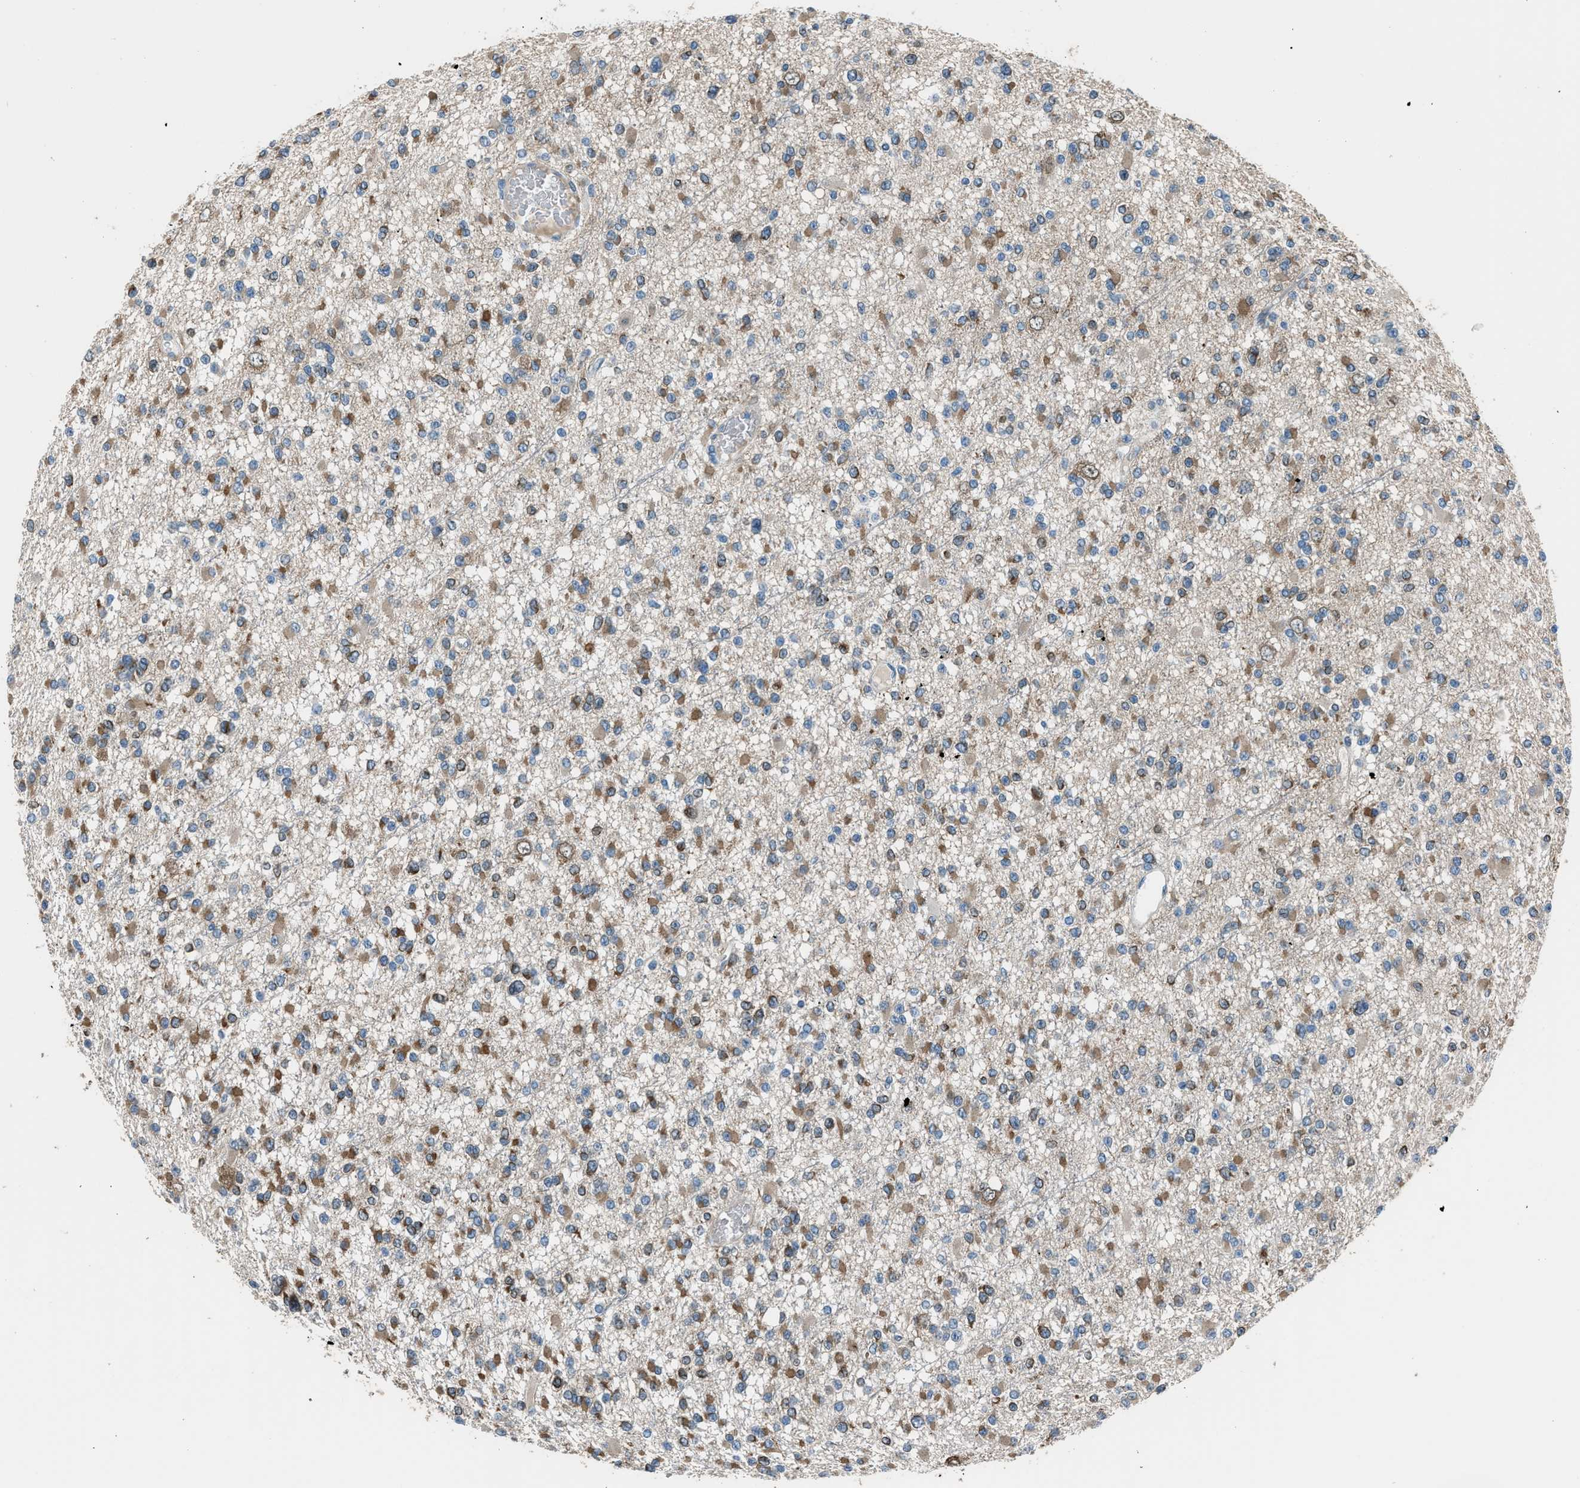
{"staining": {"intensity": "moderate", "quantity": "25%-75%", "location": "cytoplasmic/membranous"}, "tissue": "glioma", "cell_type": "Tumor cells", "image_type": "cancer", "snomed": [{"axis": "morphology", "description": "Glioma, malignant, Low grade"}, {"axis": "topography", "description": "Brain"}], "caption": "Human malignant glioma (low-grade) stained for a protein (brown) demonstrates moderate cytoplasmic/membranous positive expression in approximately 25%-75% of tumor cells.", "gene": "RNF41", "patient": {"sex": "female", "age": 22}}